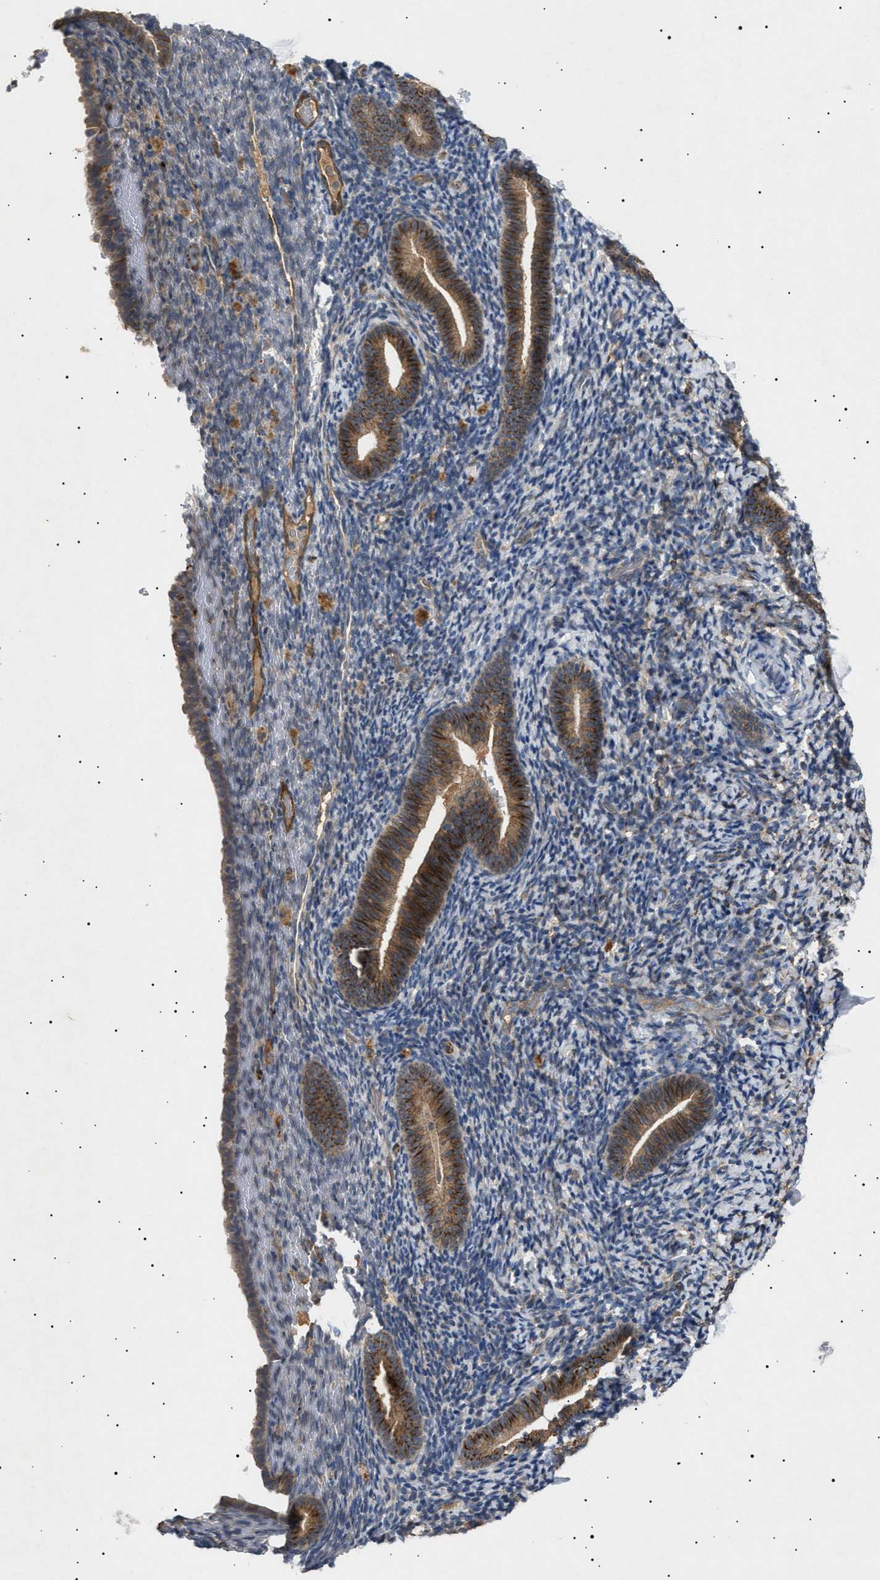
{"staining": {"intensity": "weak", "quantity": "<25%", "location": "cytoplasmic/membranous"}, "tissue": "endometrium", "cell_type": "Cells in endometrial stroma", "image_type": "normal", "snomed": [{"axis": "morphology", "description": "Normal tissue, NOS"}, {"axis": "topography", "description": "Endometrium"}], "caption": "Immunohistochemistry image of benign endometrium: human endometrium stained with DAB (3,3'-diaminobenzidine) displays no significant protein staining in cells in endometrial stroma. (Stains: DAB (3,3'-diaminobenzidine) IHC with hematoxylin counter stain, Microscopy: brightfield microscopy at high magnification).", "gene": "SIRT5", "patient": {"sex": "female", "age": 51}}